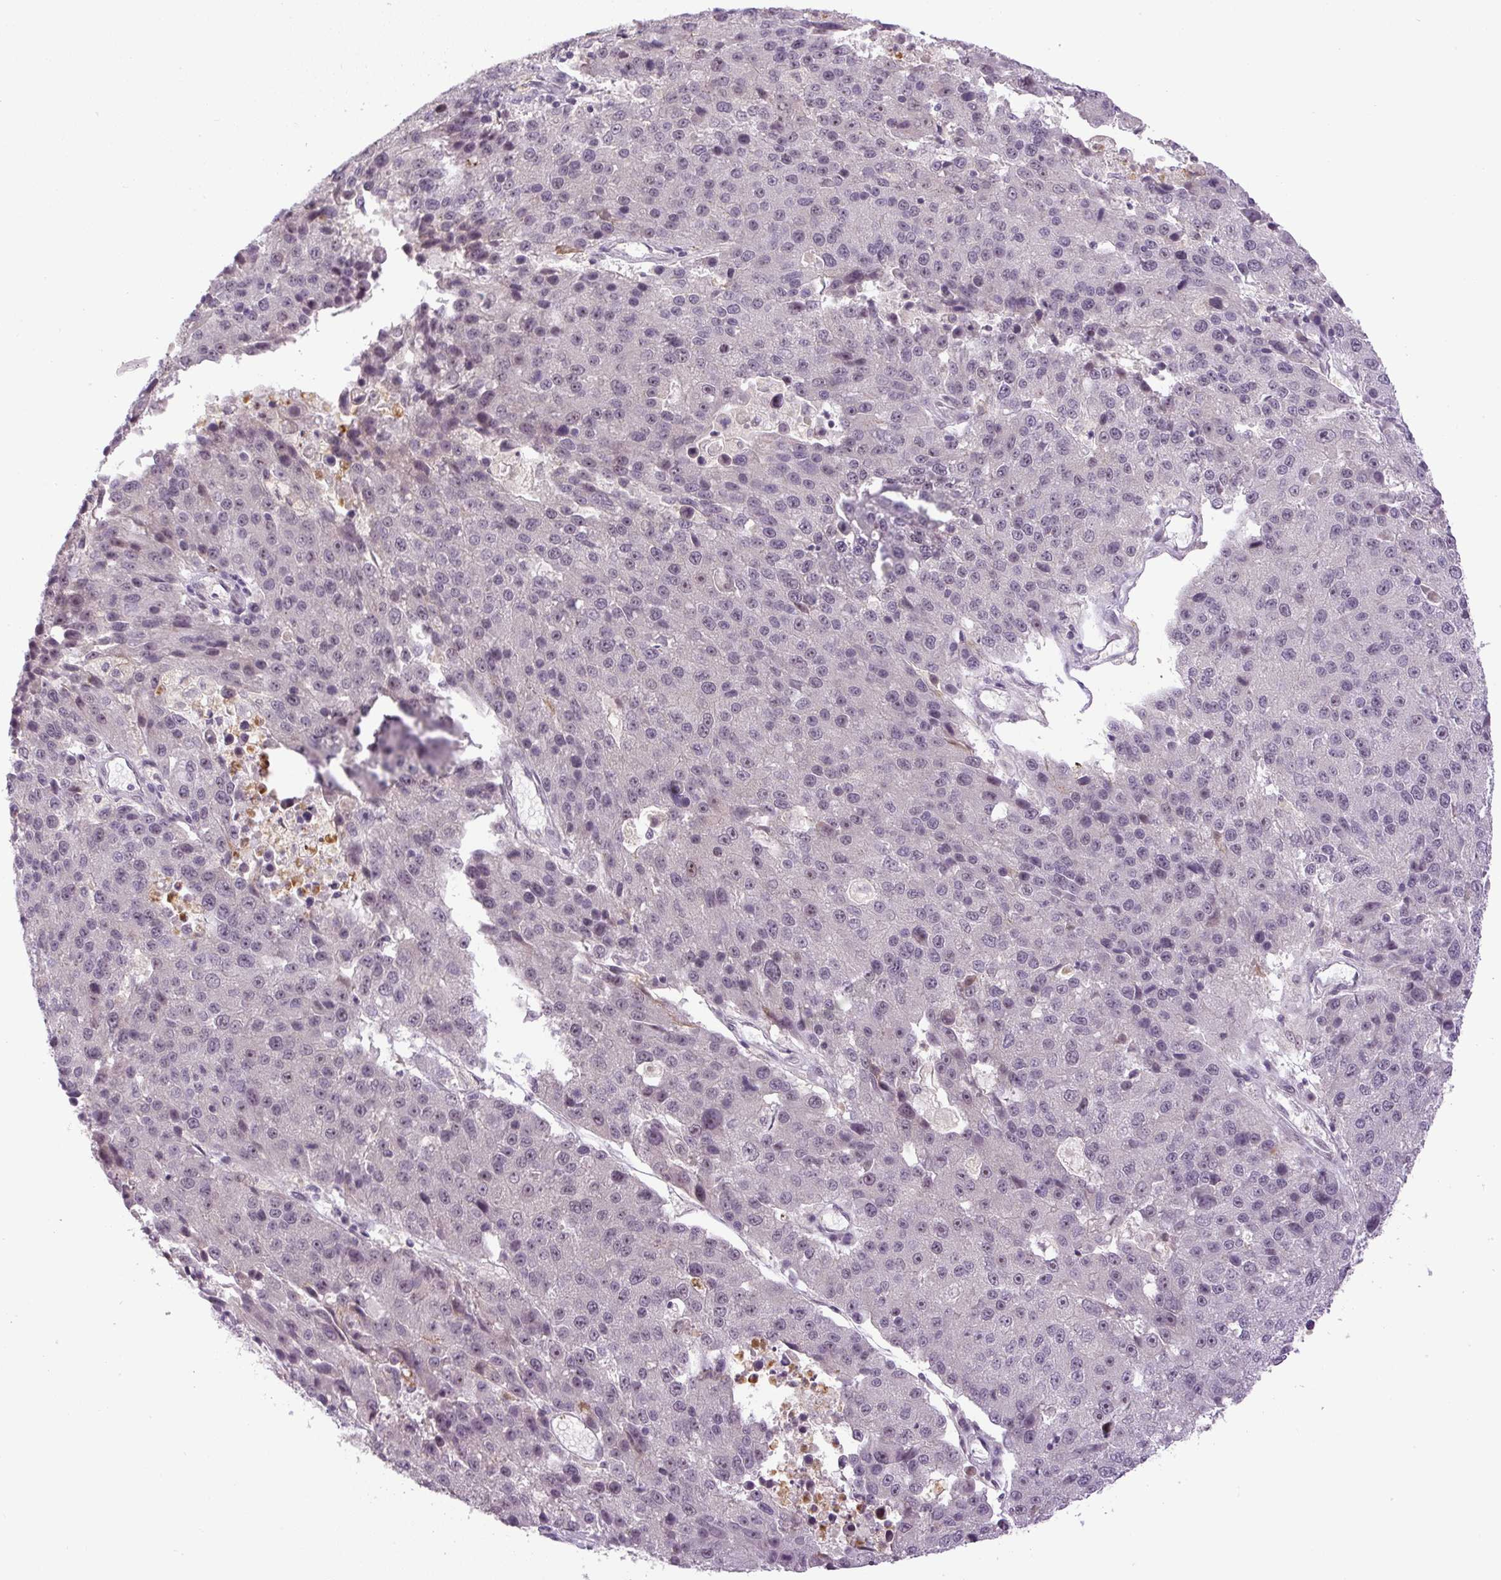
{"staining": {"intensity": "negative", "quantity": "none", "location": "none"}, "tissue": "stomach cancer", "cell_type": "Tumor cells", "image_type": "cancer", "snomed": [{"axis": "morphology", "description": "Adenocarcinoma, NOS"}, {"axis": "topography", "description": "Stomach"}], "caption": "DAB immunohistochemical staining of human adenocarcinoma (stomach) demonstrates no significant positivity in tumor cells.", "gene": "SGF29", "patient": {"sex": "male", "age": 71}}